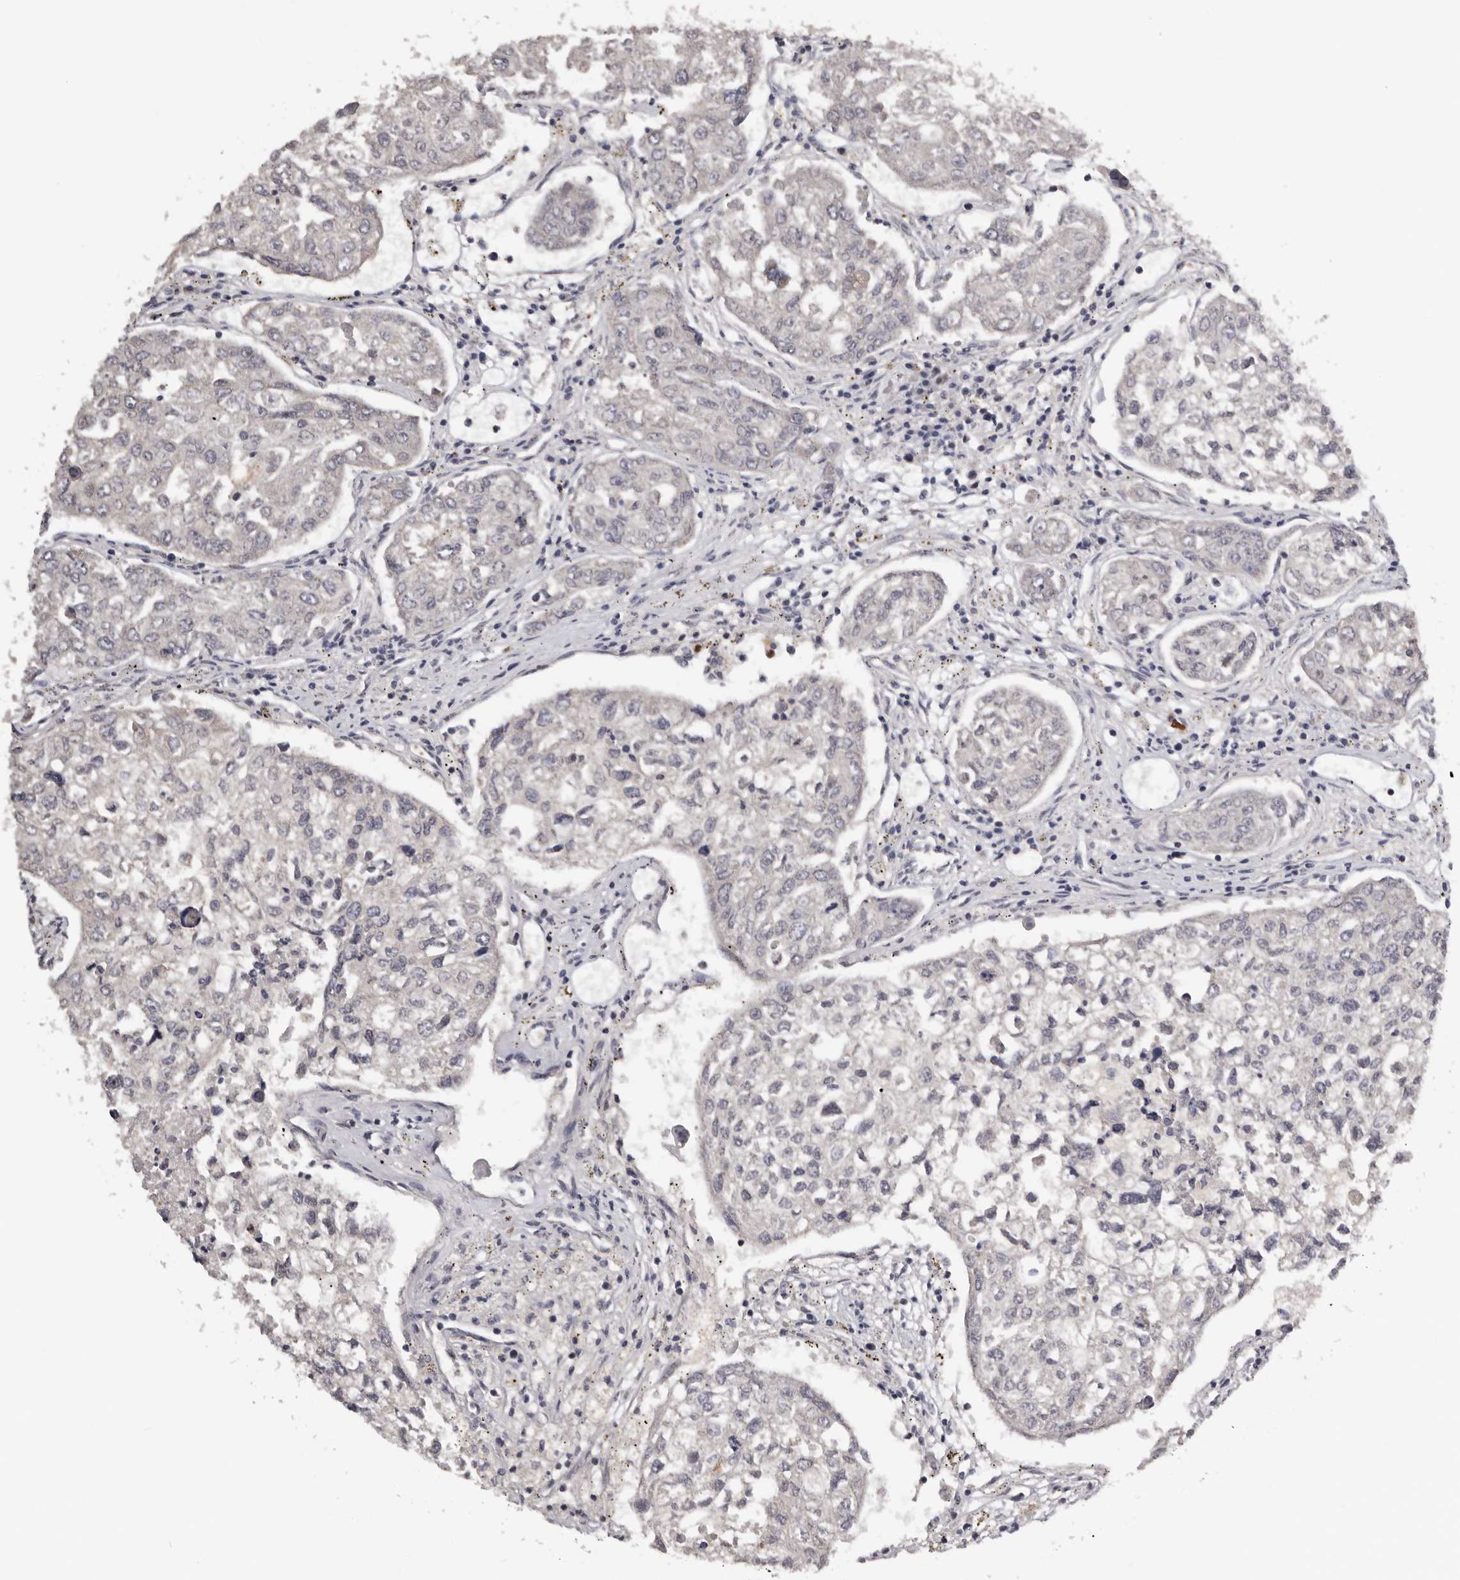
{"staining": {"intensity": "negative", "quantity": "none", "location": "none"}, "tissue": "urothelial cancer", "cell_type": "Tumor cells", "image_type": "cancer", "snomed": [{"axis": "morphology", "description": "Urothelial carcinoma, High grade"}, {"axis": "topography", "description": "Lymph node"}, {"axis": "topography", "description": "Urinary bladder"}], "caption": "Protein analysis of urothelial cancer reveals no significant positivity in tumor cells.", "gene": "KIF2B", "patient": {"sex": "male", "age": 51}}